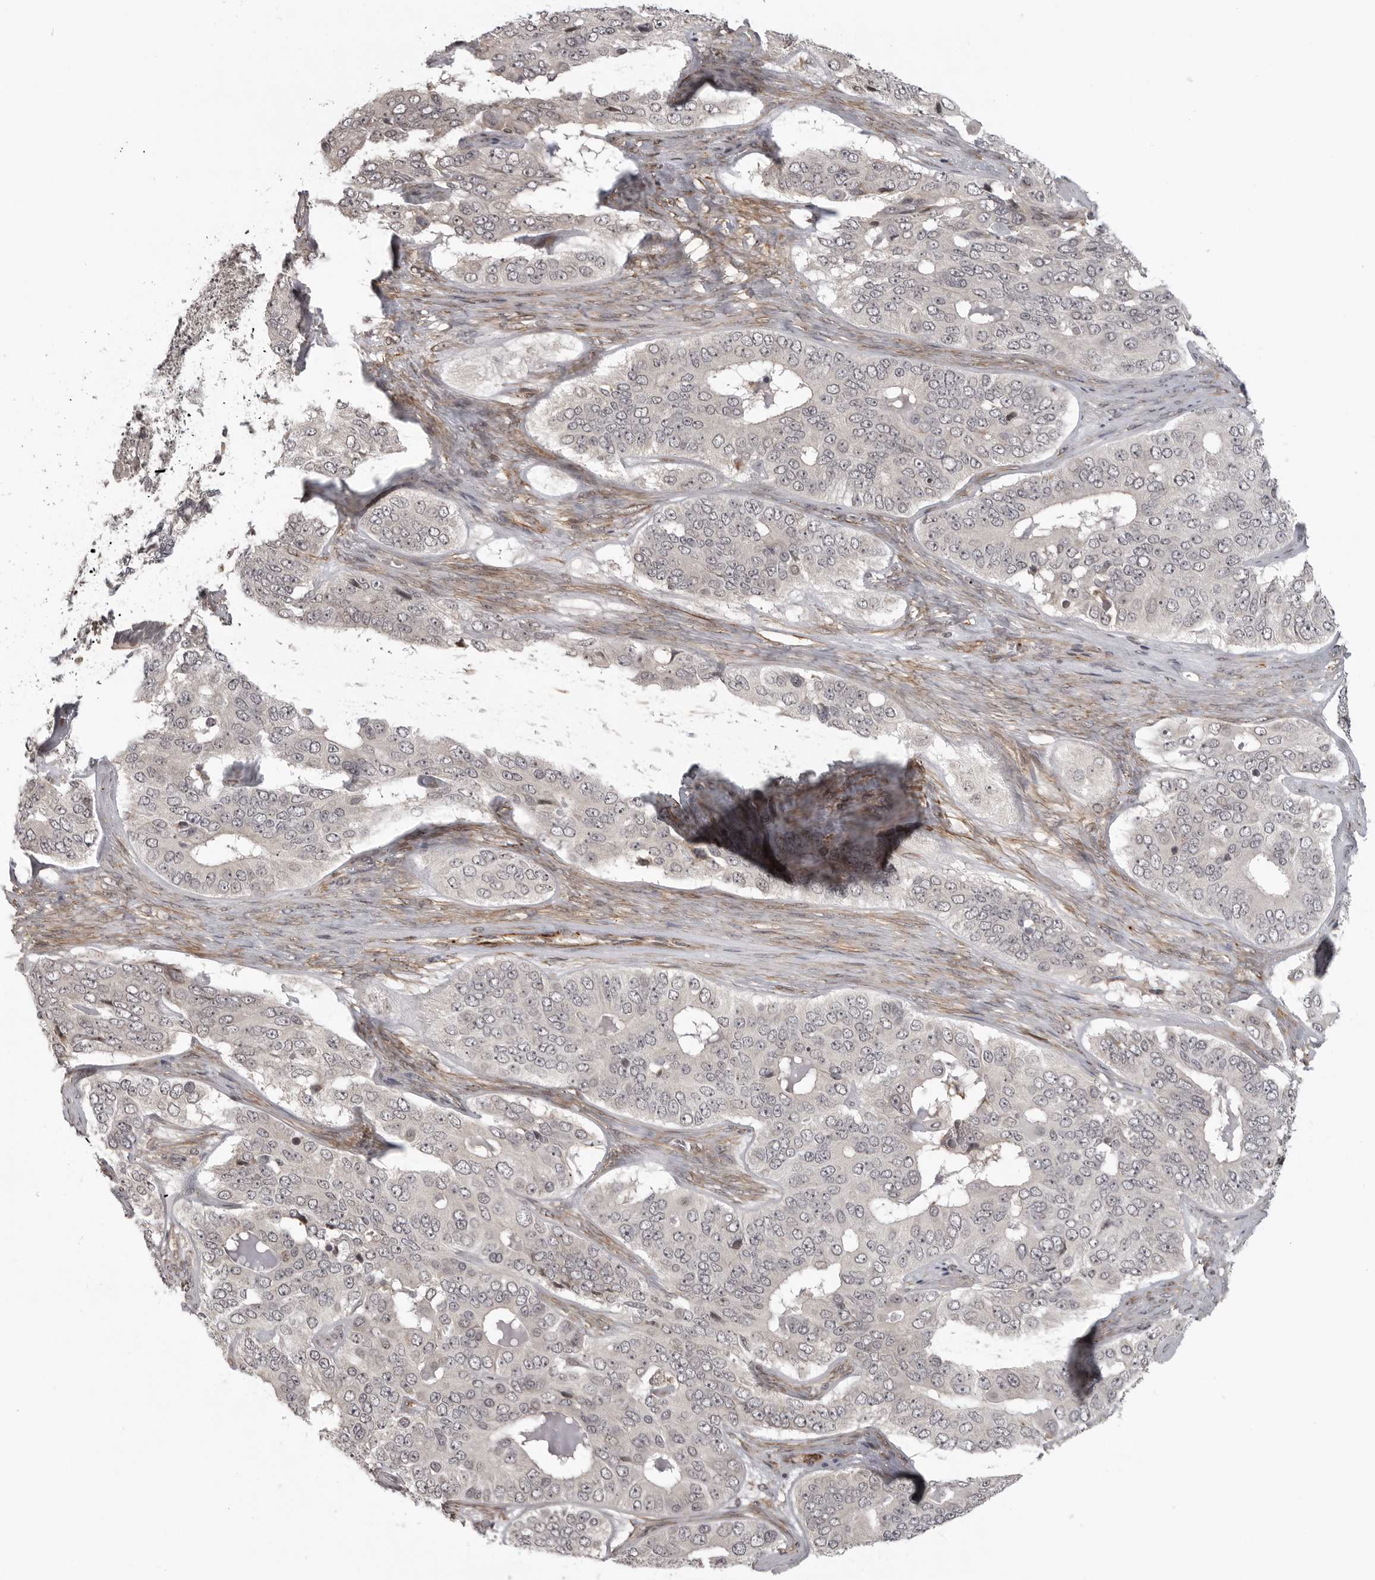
{"staining": {"intensity": "negative", "quantity": "none", "location": "none"}, "tissue": "ovarian cancer", "cell_type": "Tumor cells", "image_type": "cancer", "snomed": [{"axis": "morphology", "description": "Carcinoma, endometroid"}, {"axis": "topography", "description": "Ovary"}], "caption": "An immunohistochemistry (IHC) histopathology image of ovarian cancer is shown. There is no staining in tumor cells of ovarian cancer. The staining is performed using DAB brown chromogen with nuclei counter-stained in using hematoxylin.", "gene": "TUT4", "patient": {"sex": "female", "age": 51}}